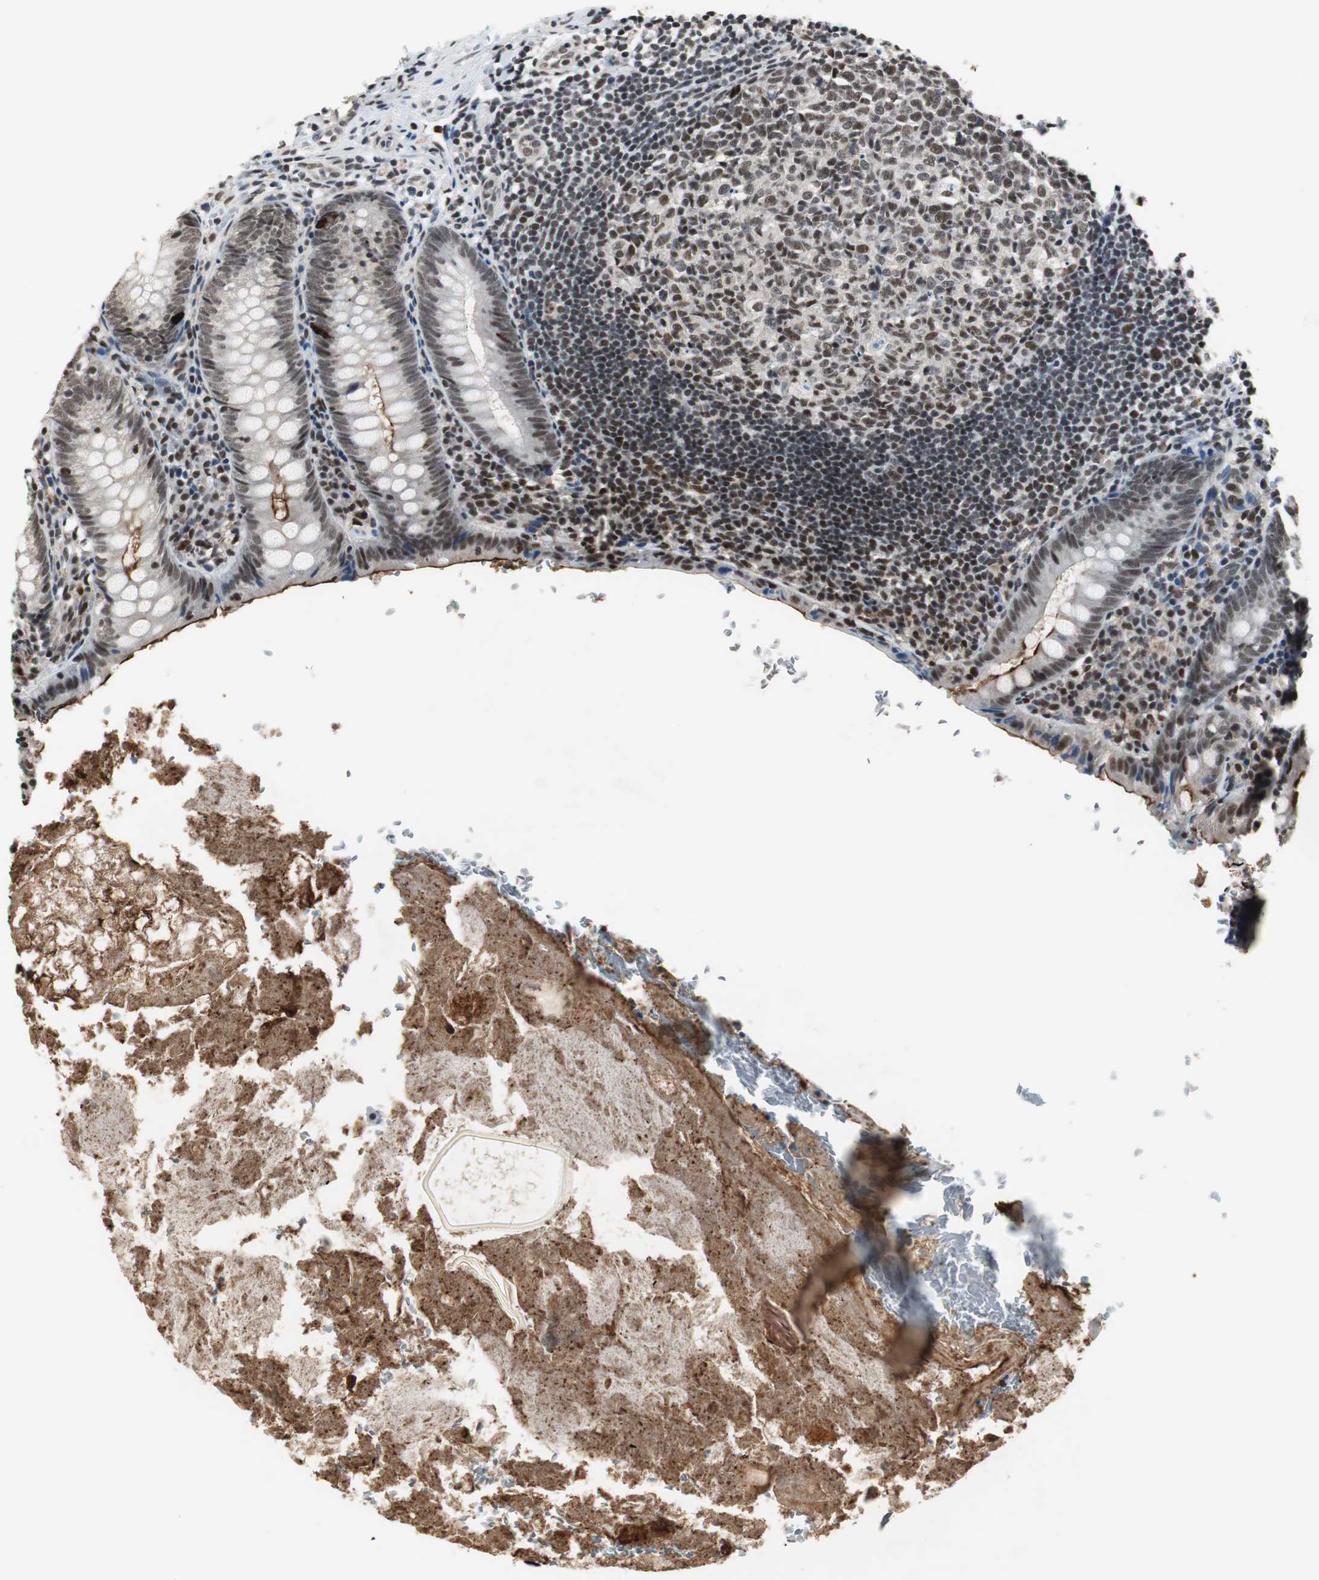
{"staining": {"intensity": "strong", "quantity": ">75%", "location": "cytoplasmic/membranous,nuclear"}, "tissue": "appendix", "cell_type": "Glandular cells", "image_type": "normal", "snomed": [{"axis": "morphology", "description": "Normal tissue, NOS"}, {"axis": "topography", "description": "Appendix"}], "caption": "IHC photomicrograph of benign appendix: appendix stained using IHC reveals high levels of strong protein expression localized specifically in the cytoplasmic/membranous,nuclear of glandular cells, appearing as a cytoplasmic/membranous,nuclear brown color.", "gene": "MKX", "patient": {"sex": "female", "age": 10}}